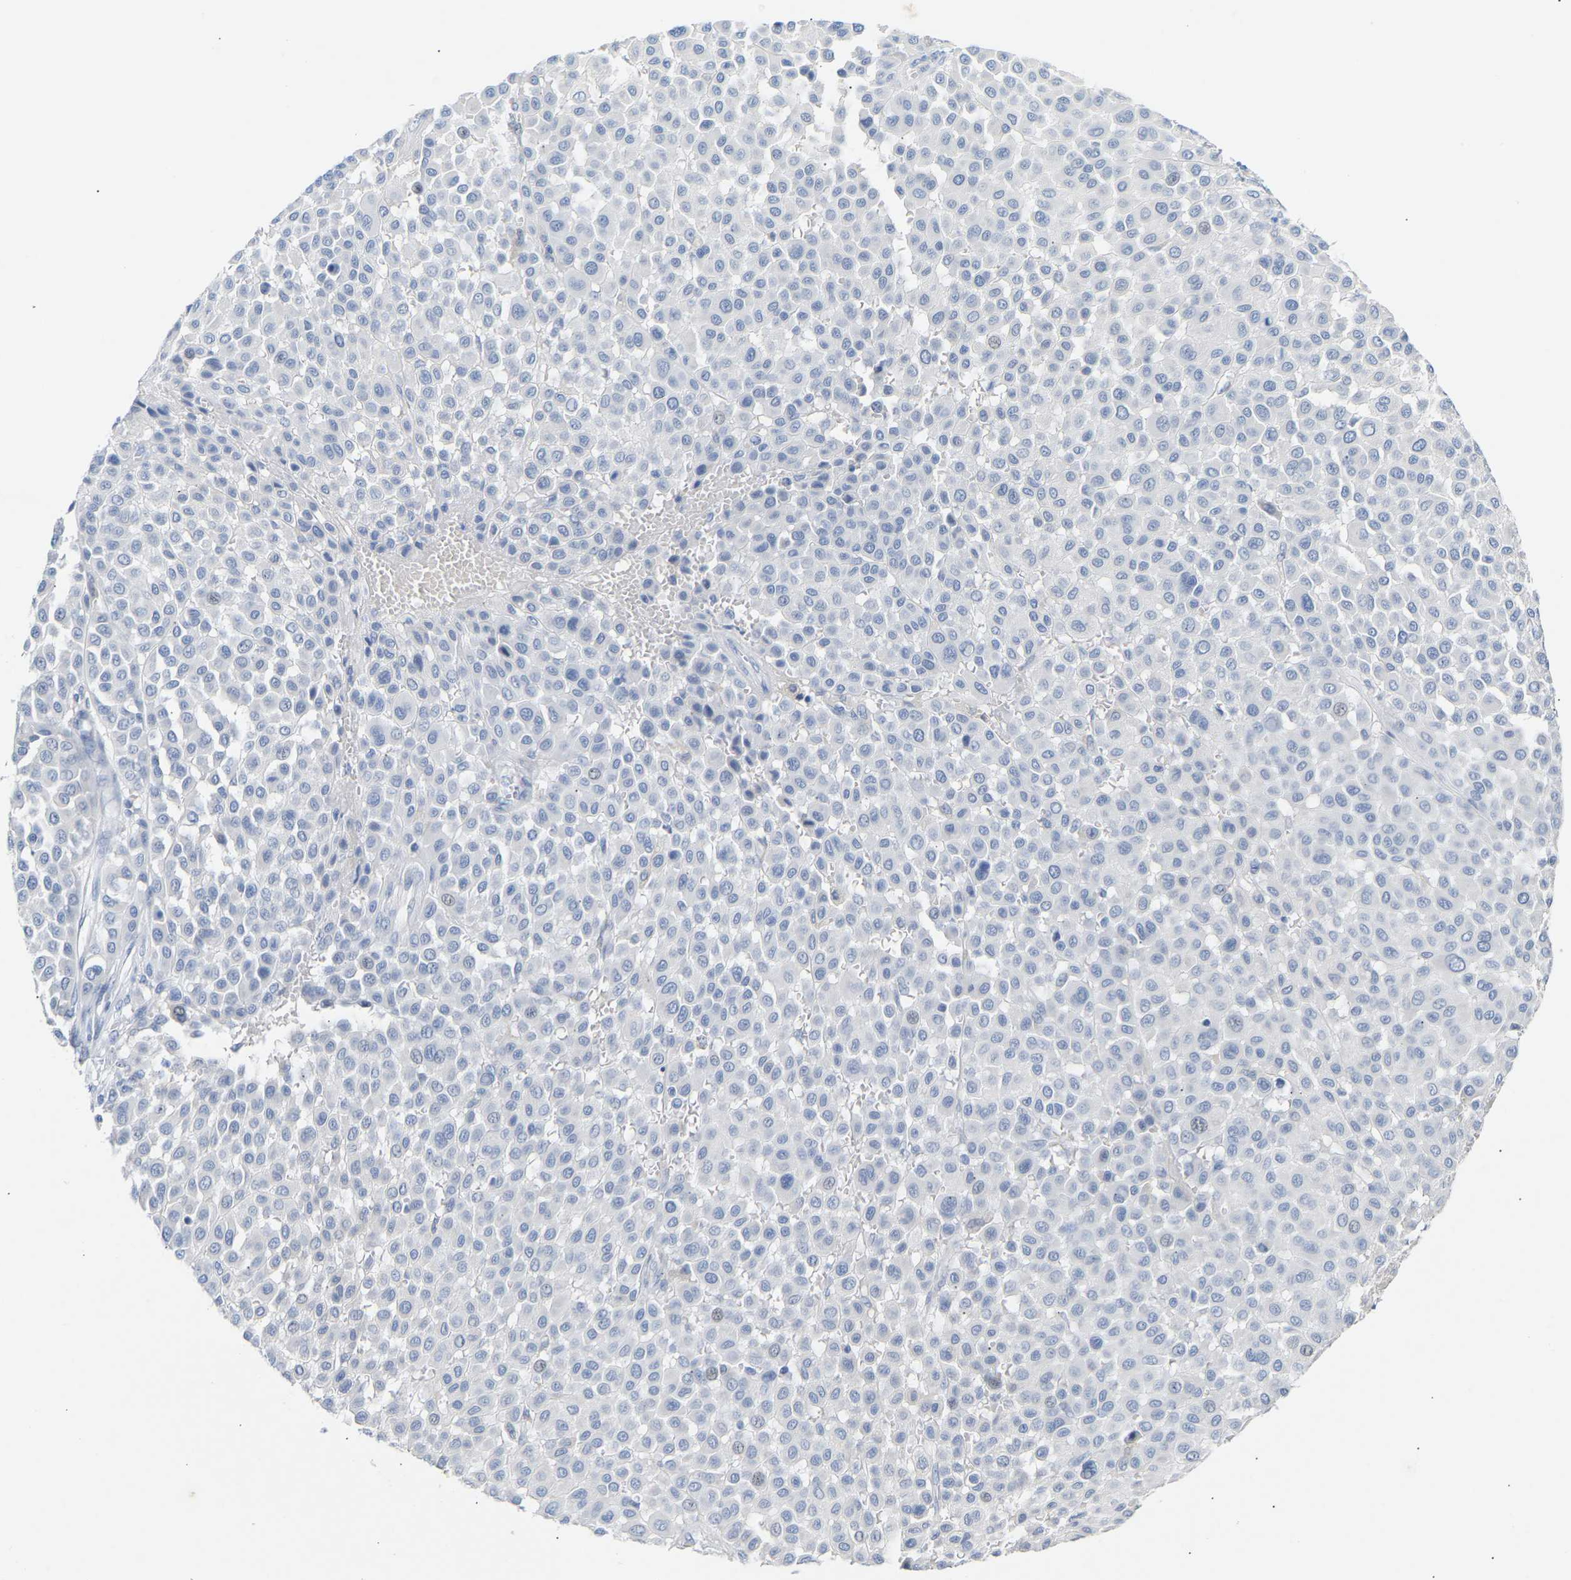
{"staining": {"intensity": "negative", "quantity": "none", "location": "none"}, "tissue": "melanoma", "cell_type": "Tumor cells", "image_type": "cancer", "snomed": [{"axis": "morphology", "description": "Malignant melanoma, Metastatic site"}, {"axis": "topography", "description": "Soft tissue"}], "caption": "The image displays no staining of tumor cells in malignant melanoma (metastatic site).", "gene": "PEX1", "patient": {"sex": "male", "age": 41}}